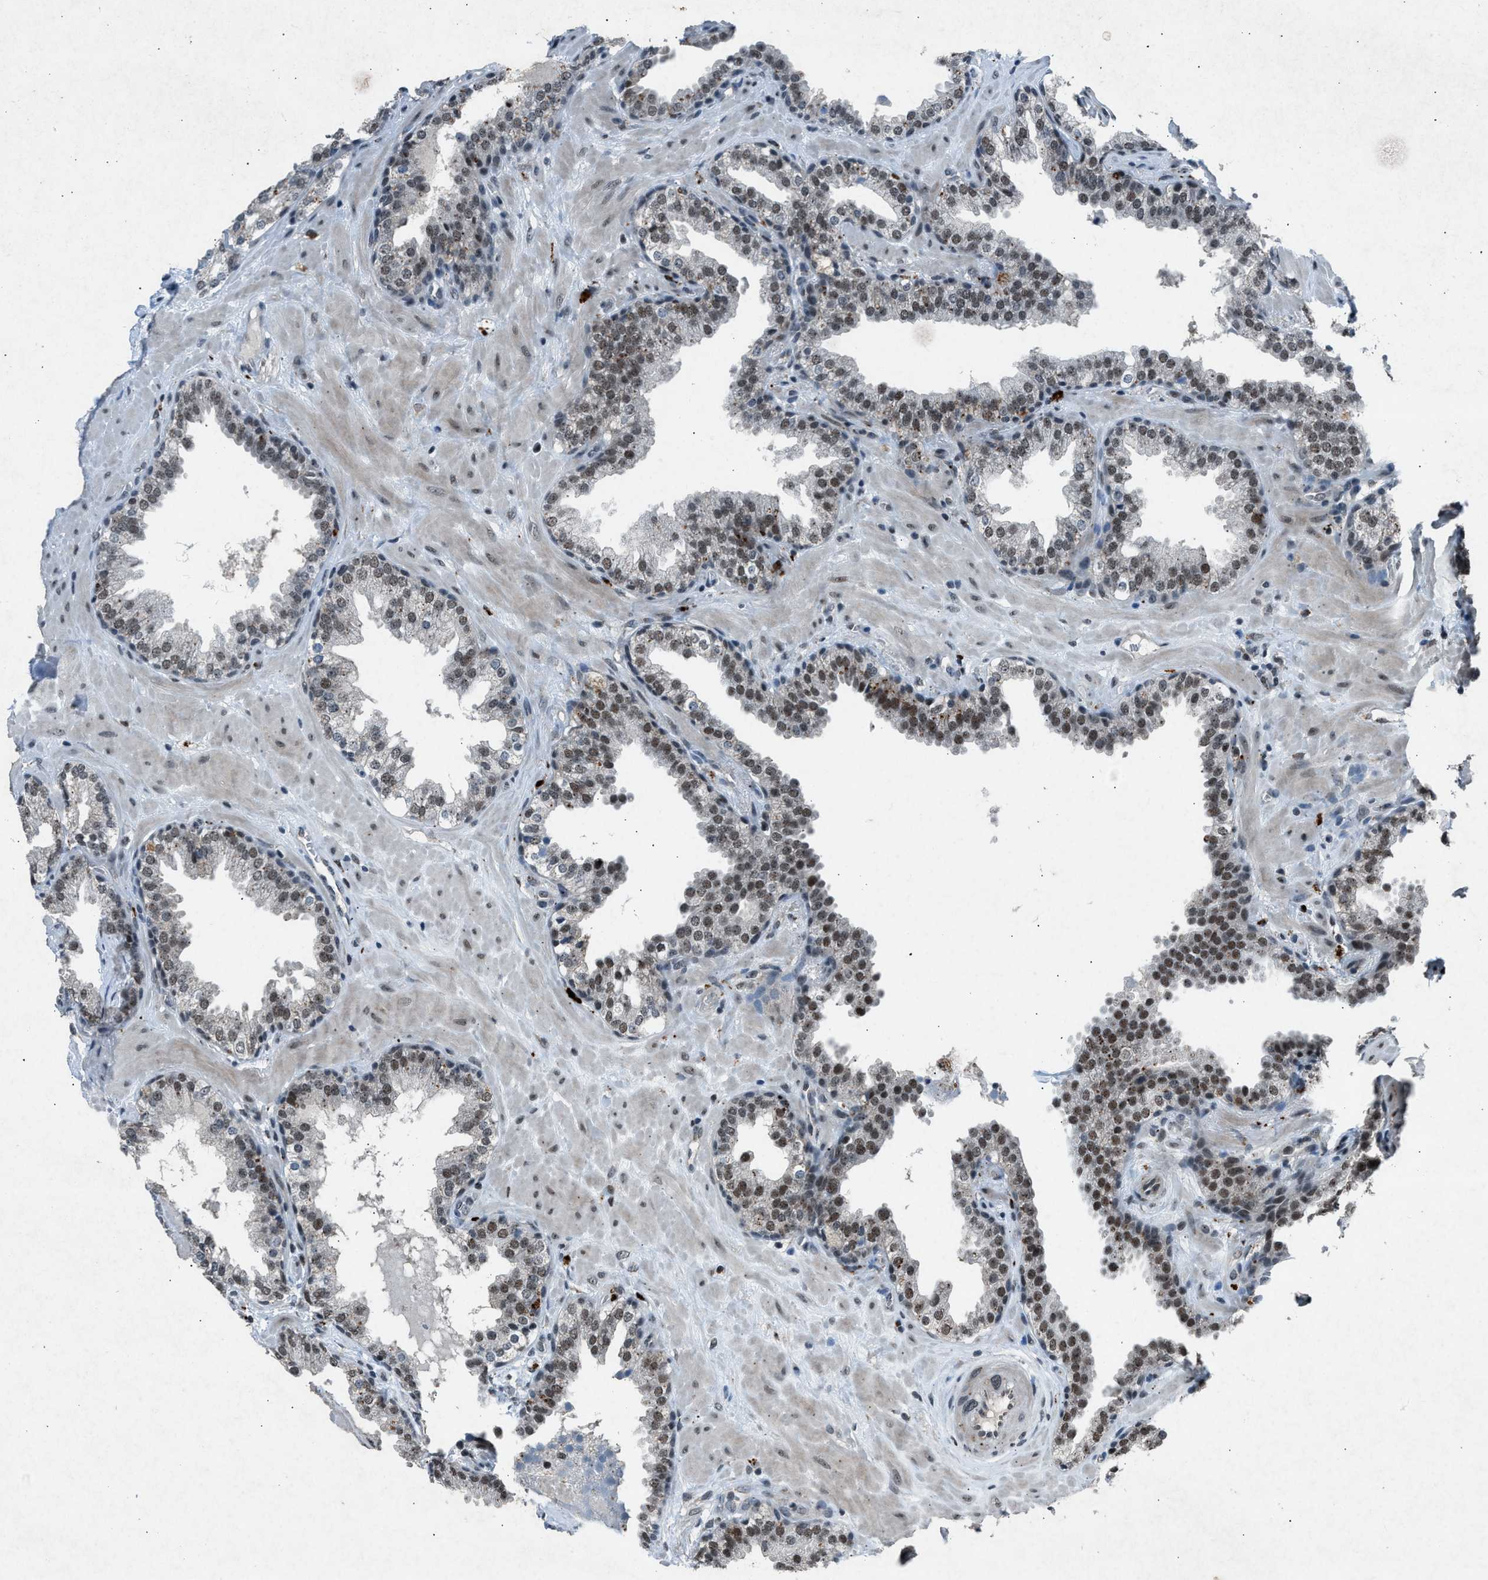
{"staining": {"intensity": "strong", "quantity": "25%-75%", "location": "nuclear"}, "tissue": "prostate", "cell_type": "Glandular cells", "image_type": "normal", "snomed": [{"axis": "morphology", "description": "Normal tissue, NOS"}, {"axis": "topography", "description": "Prostate"}], "caption": "Immunohistochemical staining of normal human prostate demonstrates strong nuclear protein expression in approximately 25%-75% of glandular cells. The staining was performed using DAB to visualize the protein expression in brown, while the nuclei were stained in blue with hematoxylin (Magnification: 20x).", "gene": "ADCY1", "patient": {"sex": "male", "age": 51}}